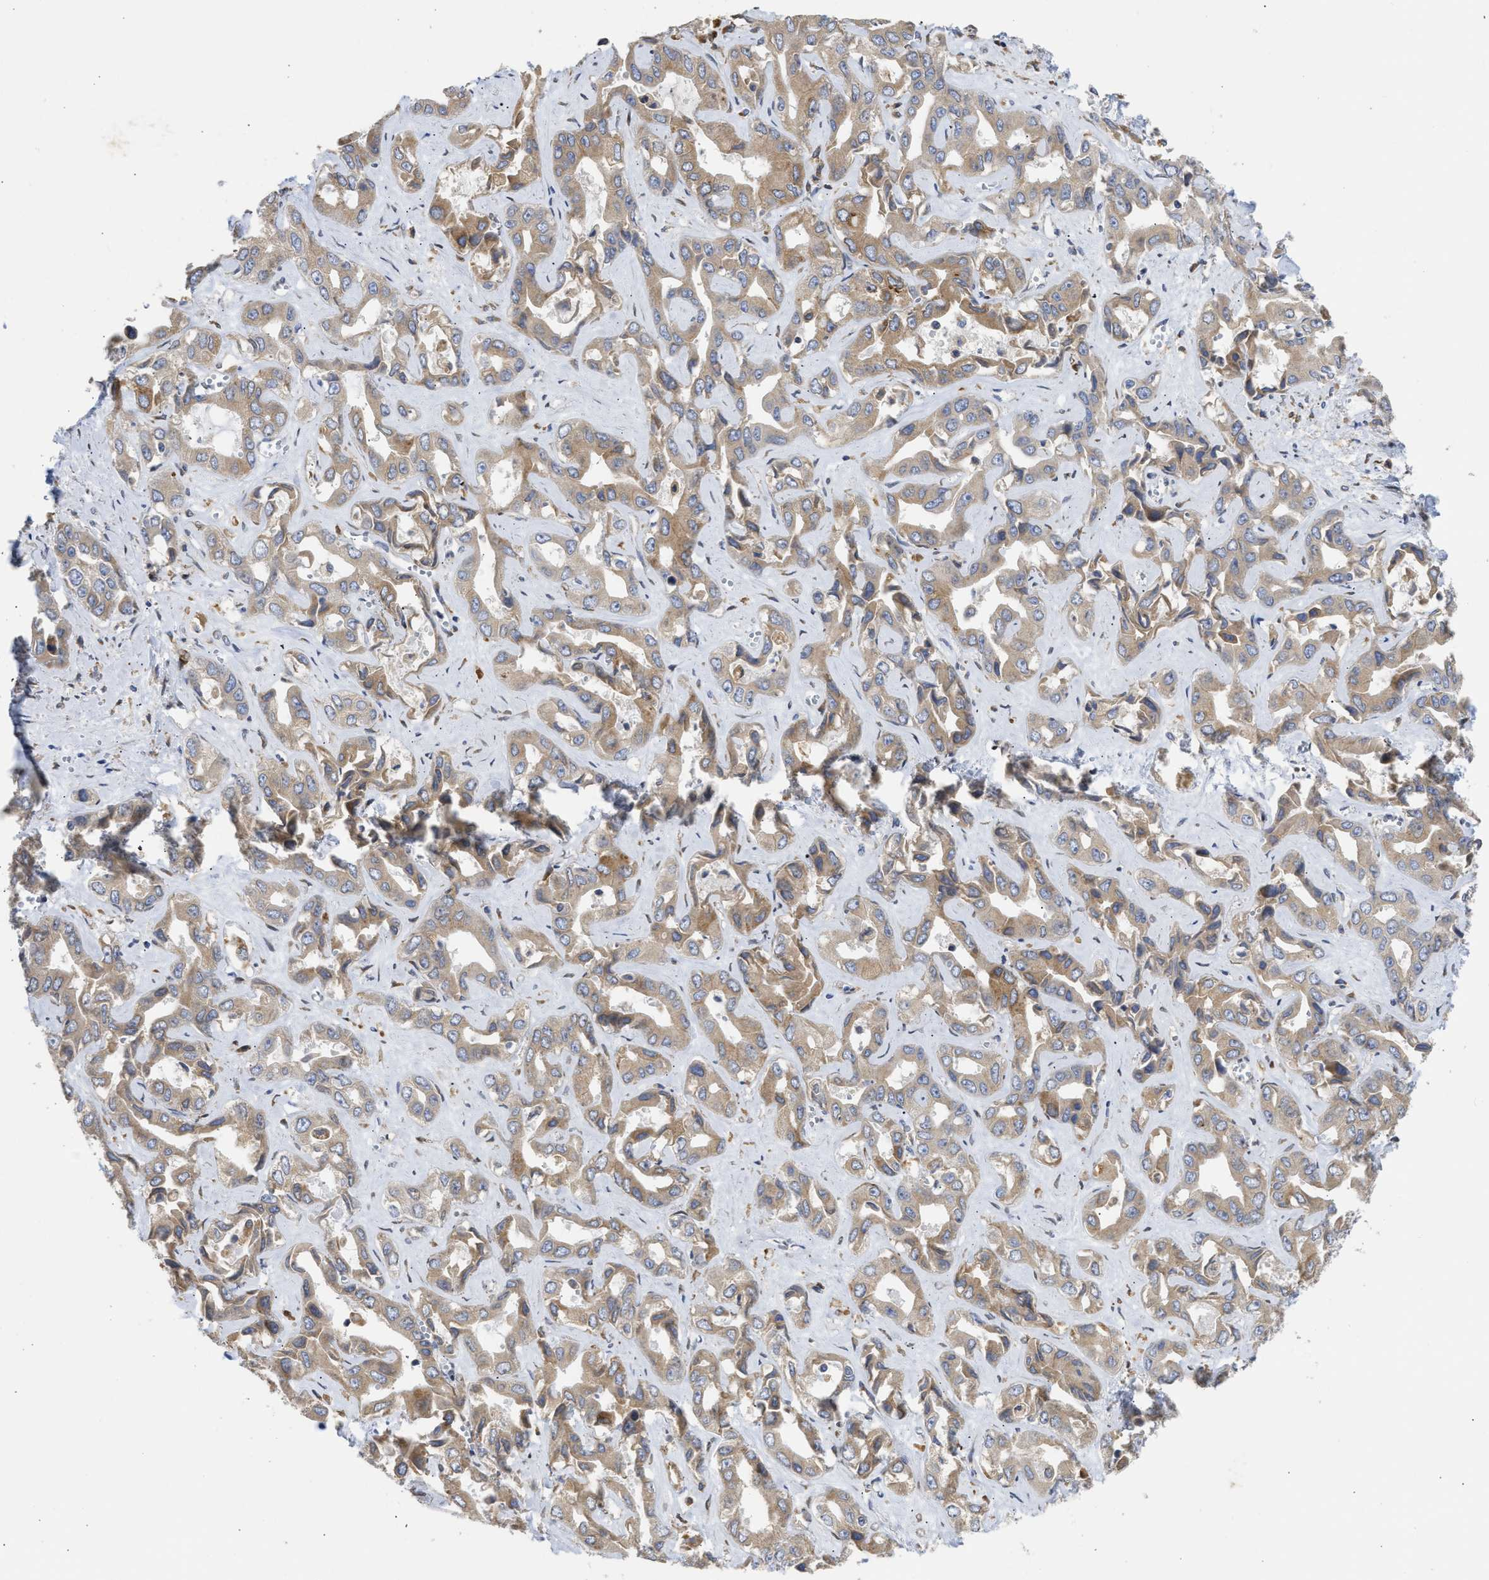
{"staining": {"intensity": "moderate", "quantity": ">75%", "location": "cytoplasmic/membranous"}, "tissue": "liver cancer", "cell_type": "Tumor cells", "image_type": "cancer", "snomed": [{"axis": "morphology", "description": "Cholangiocarcinoma"}, {"axis": "topography", "description": "Liver"}], "caption": "Protein analysis of liver cancer tissue shows moderate cytoplasmic/membranous expression in approximately >75% of tumor cells.", "gene": "TMED1", "patient": {"sex": "female", "age": 52}}